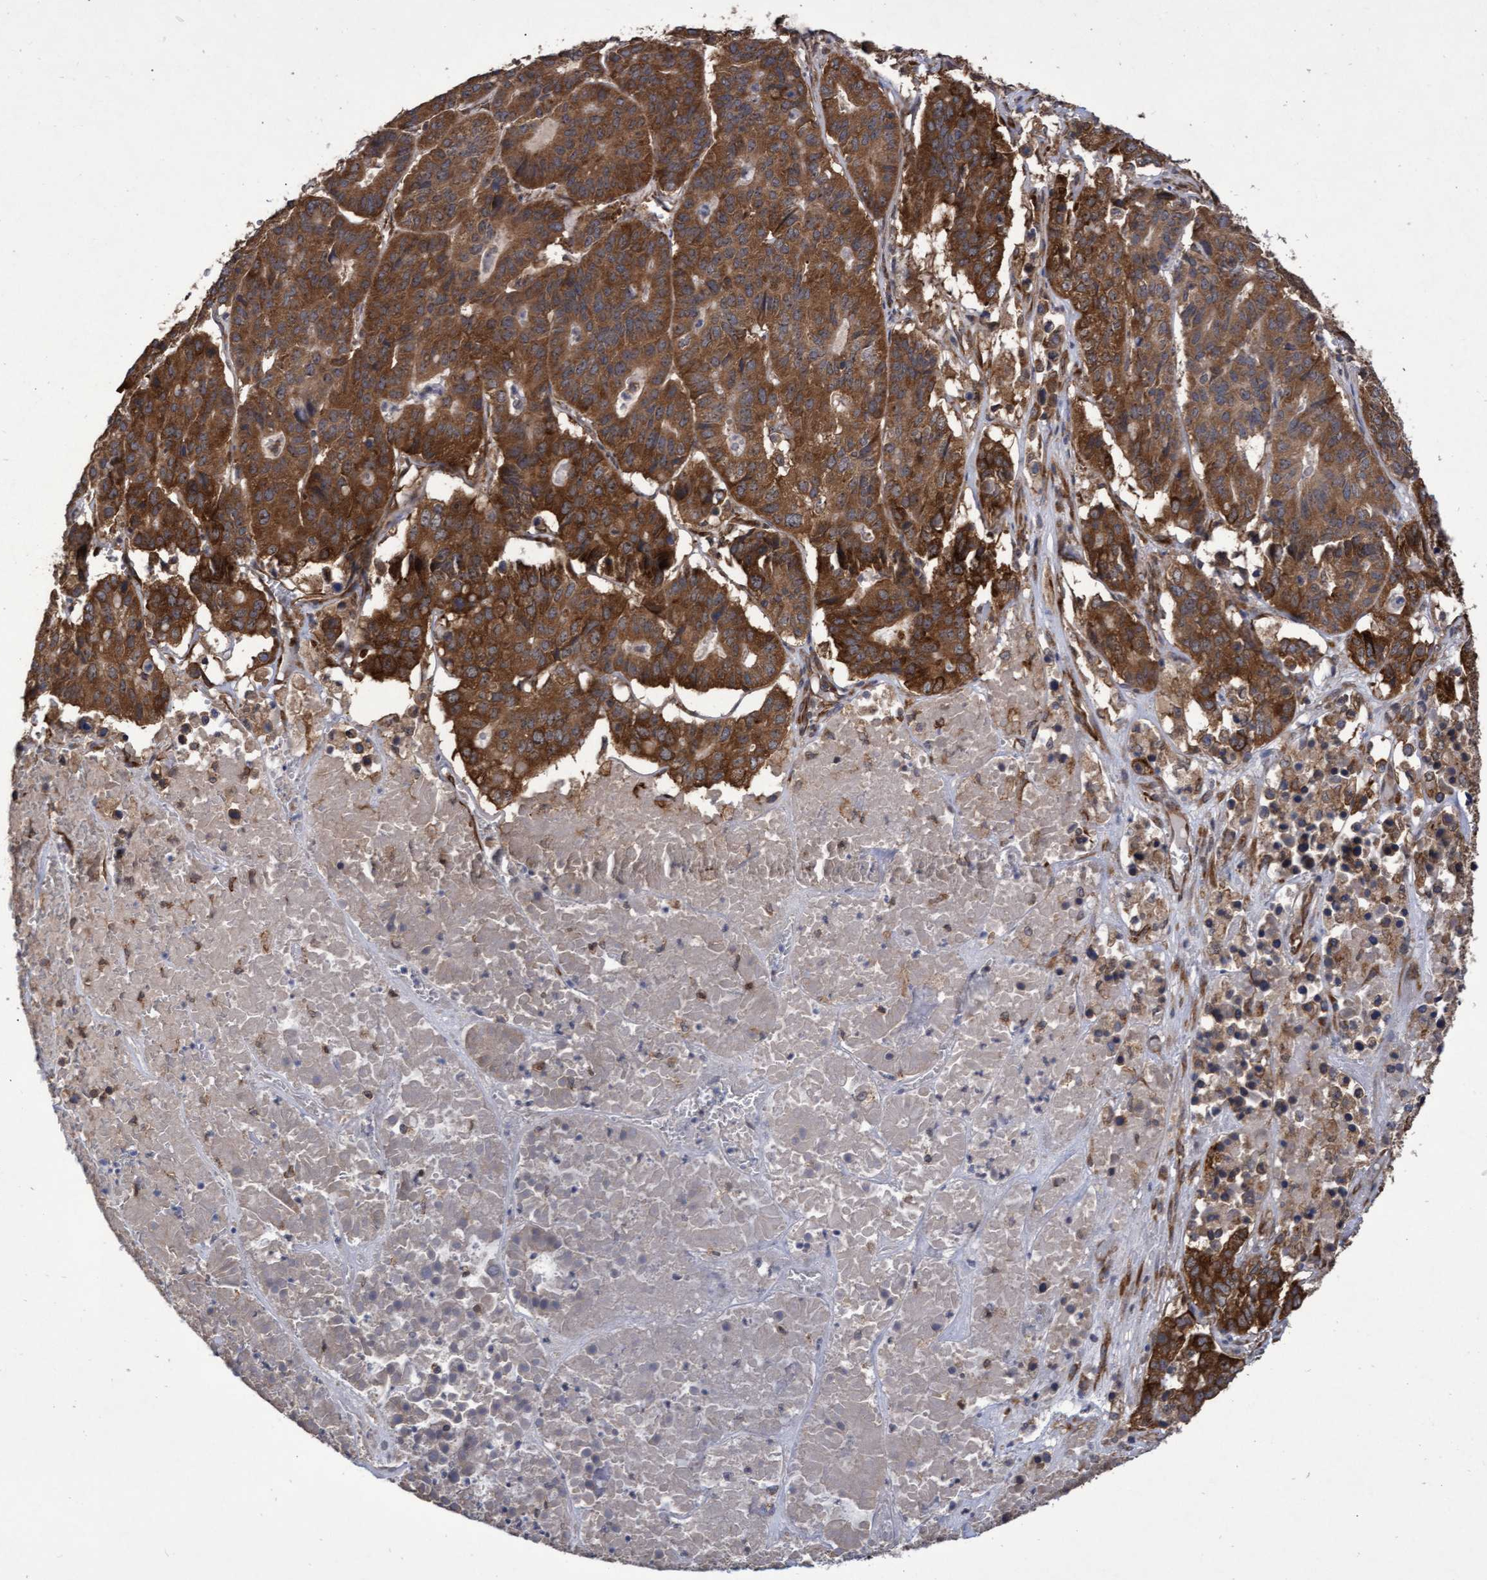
{"staining": {"intensity": "strong", "quantity": ">75%", "location": "cytoplasmic/membranous"}, "tissue": "pancreatic cancer", "cell_type": "Tumor cells", "image_type": "cancer", "snomed": [{"axis": "morphology", "description": "Adenocarcinoma, NOS"}, {"axis": "topography", "description": "Pancreas"}], "caption": "IHC histopathology image of neoplastic tissue: pancreatic adenocarcinoma stained using immunohistochemistry (IHC) exhibits high levels of strong protein expression localized specifically in the cytoplasmic/membranous of tumor cells, appearing as a cytoplasmic/membranous brown color.", "gene": "ABCF2", "patient": {"sex": "male", "age": 50}}